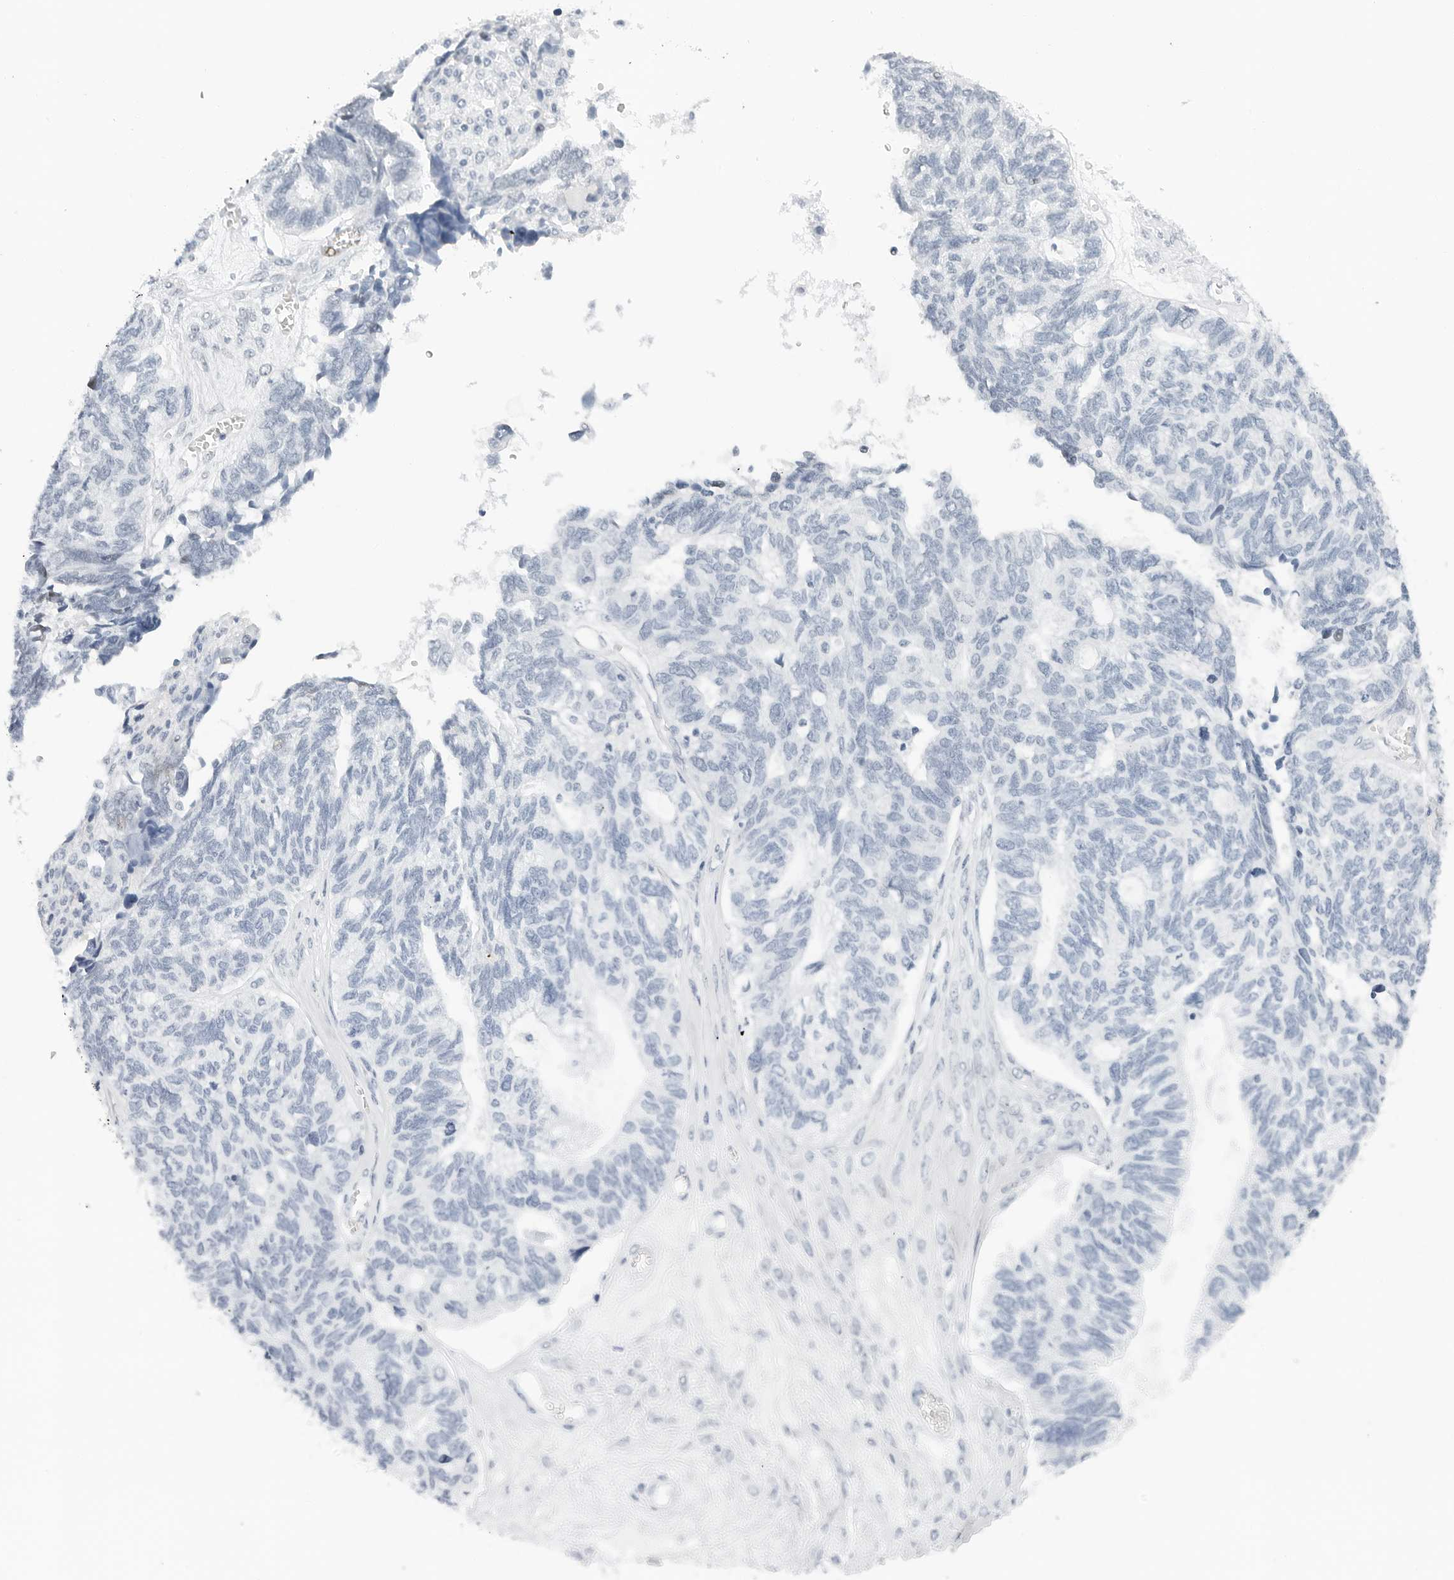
{"staining": {"intensity": "negative", "quantity": "none", "location": "none"}, "tissue": "ovarian cancer", "cell_type": "Tumor cells", "image_type": "cancer", "snomed": [{"axis": "morphology", "description": "Cystadenocarcinoma, serous, NOS"}, {"axis": "topography", "description": "Ovary"}], "caption": "Immunohistochemical staining of ovarian cancer exhibits no significant expression in tumor cells.", "gene": "NTMT2", "patient": {"sex": "female", "age": 79}}